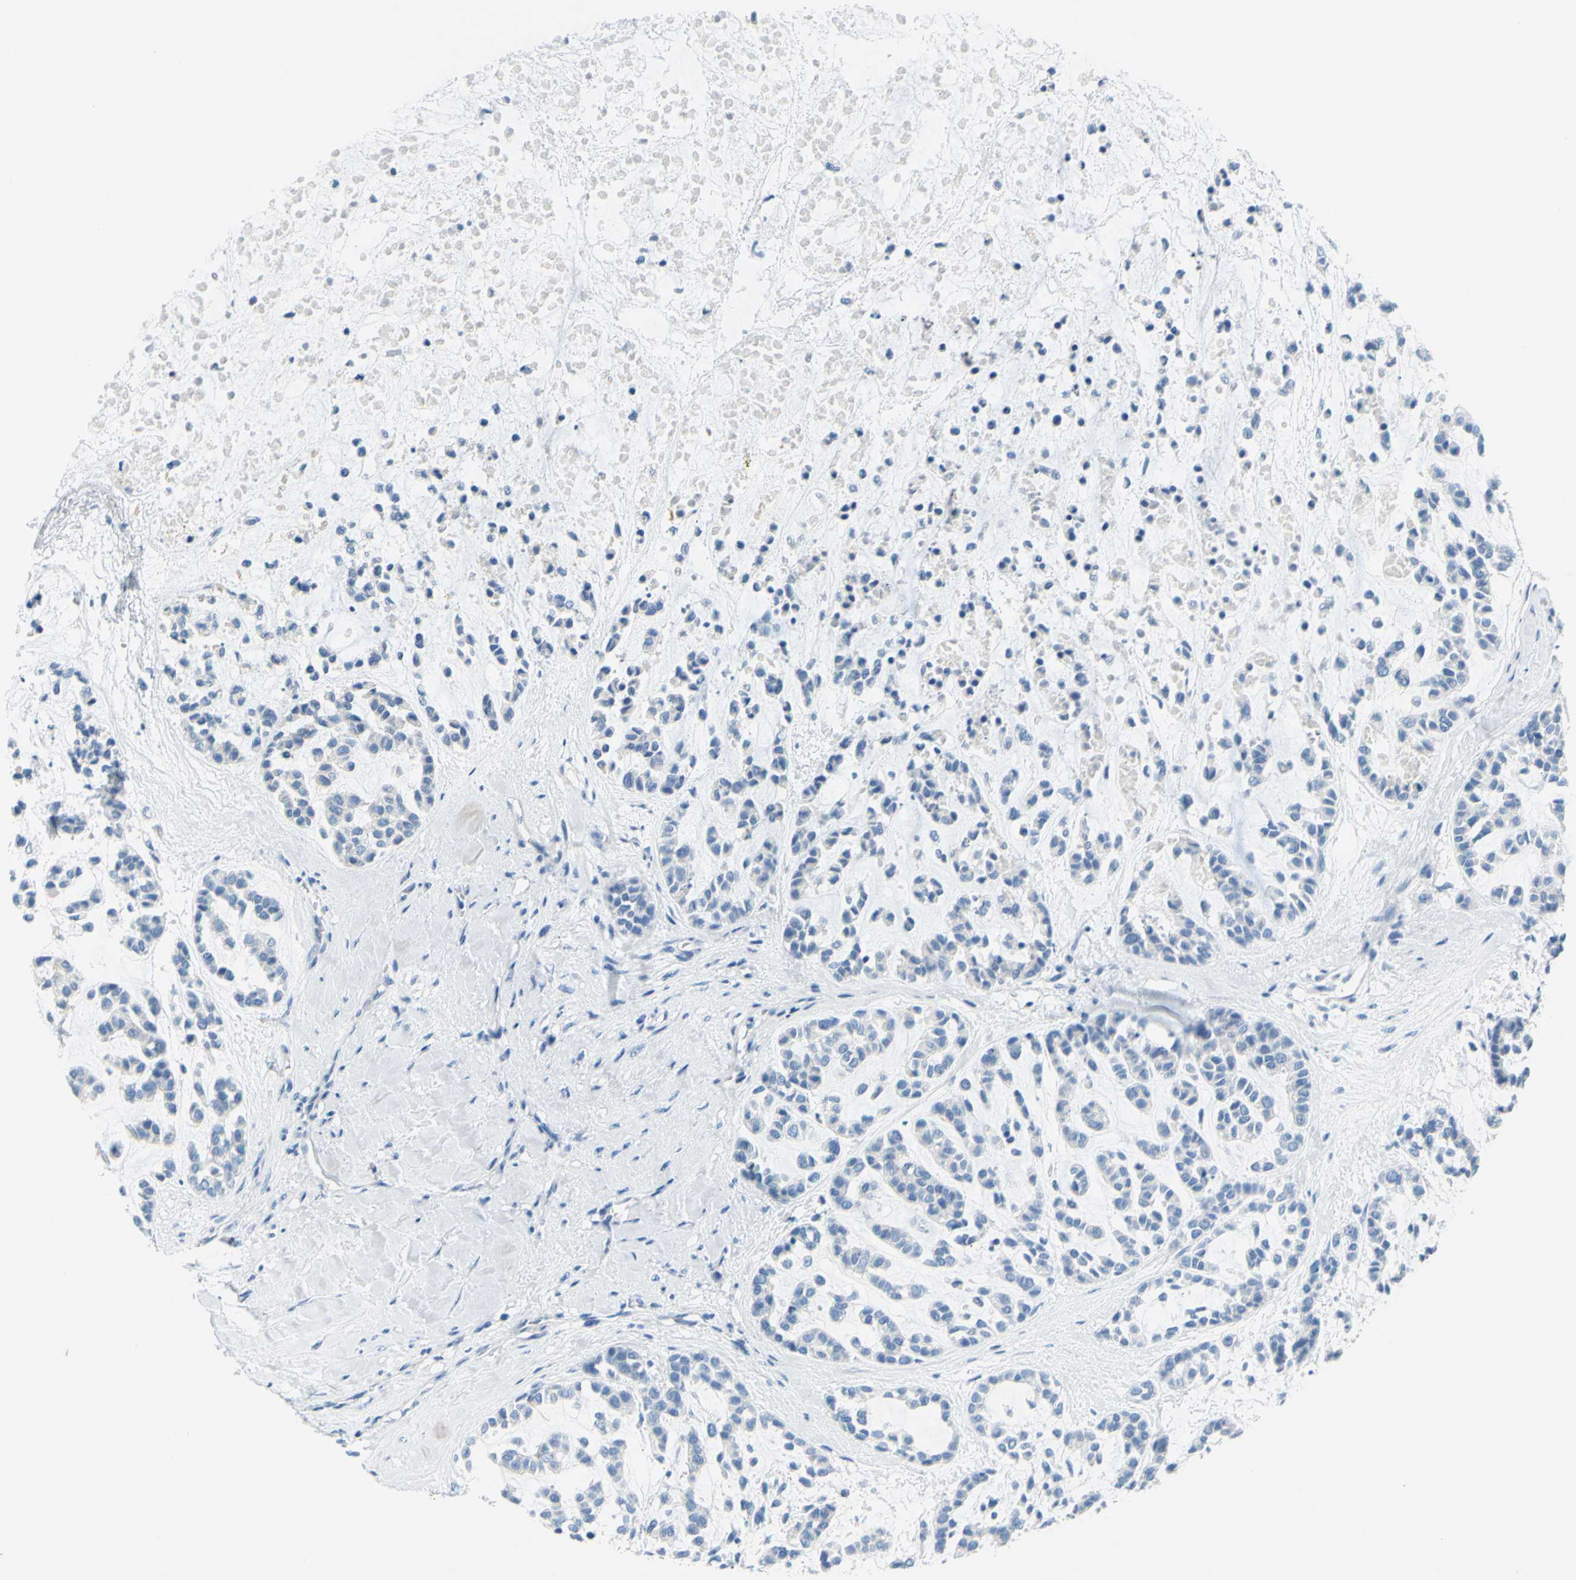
{"staining": {"intensity": "negative", "quantity": "none", "location": "none"}, "tissue": "head and neck cancer", "cell_type": "Tumor cells", "image_type": "cancer", "snomed": [{"axis": "morphology", "description": "Adenocarcinoma, NOS"}, {"axis": "morphology", "description": "Adenoma, NOS"}, {"axis": "topography", "description": "Head-Neck"}], "caption": "This is an immunohistochemistry (IHC) photomicrograph of head and neck adenocarcinoma. There is no positivity in tumor cells.", "gene": "DCT", "patient": {"sex": "female", "age": 55}}